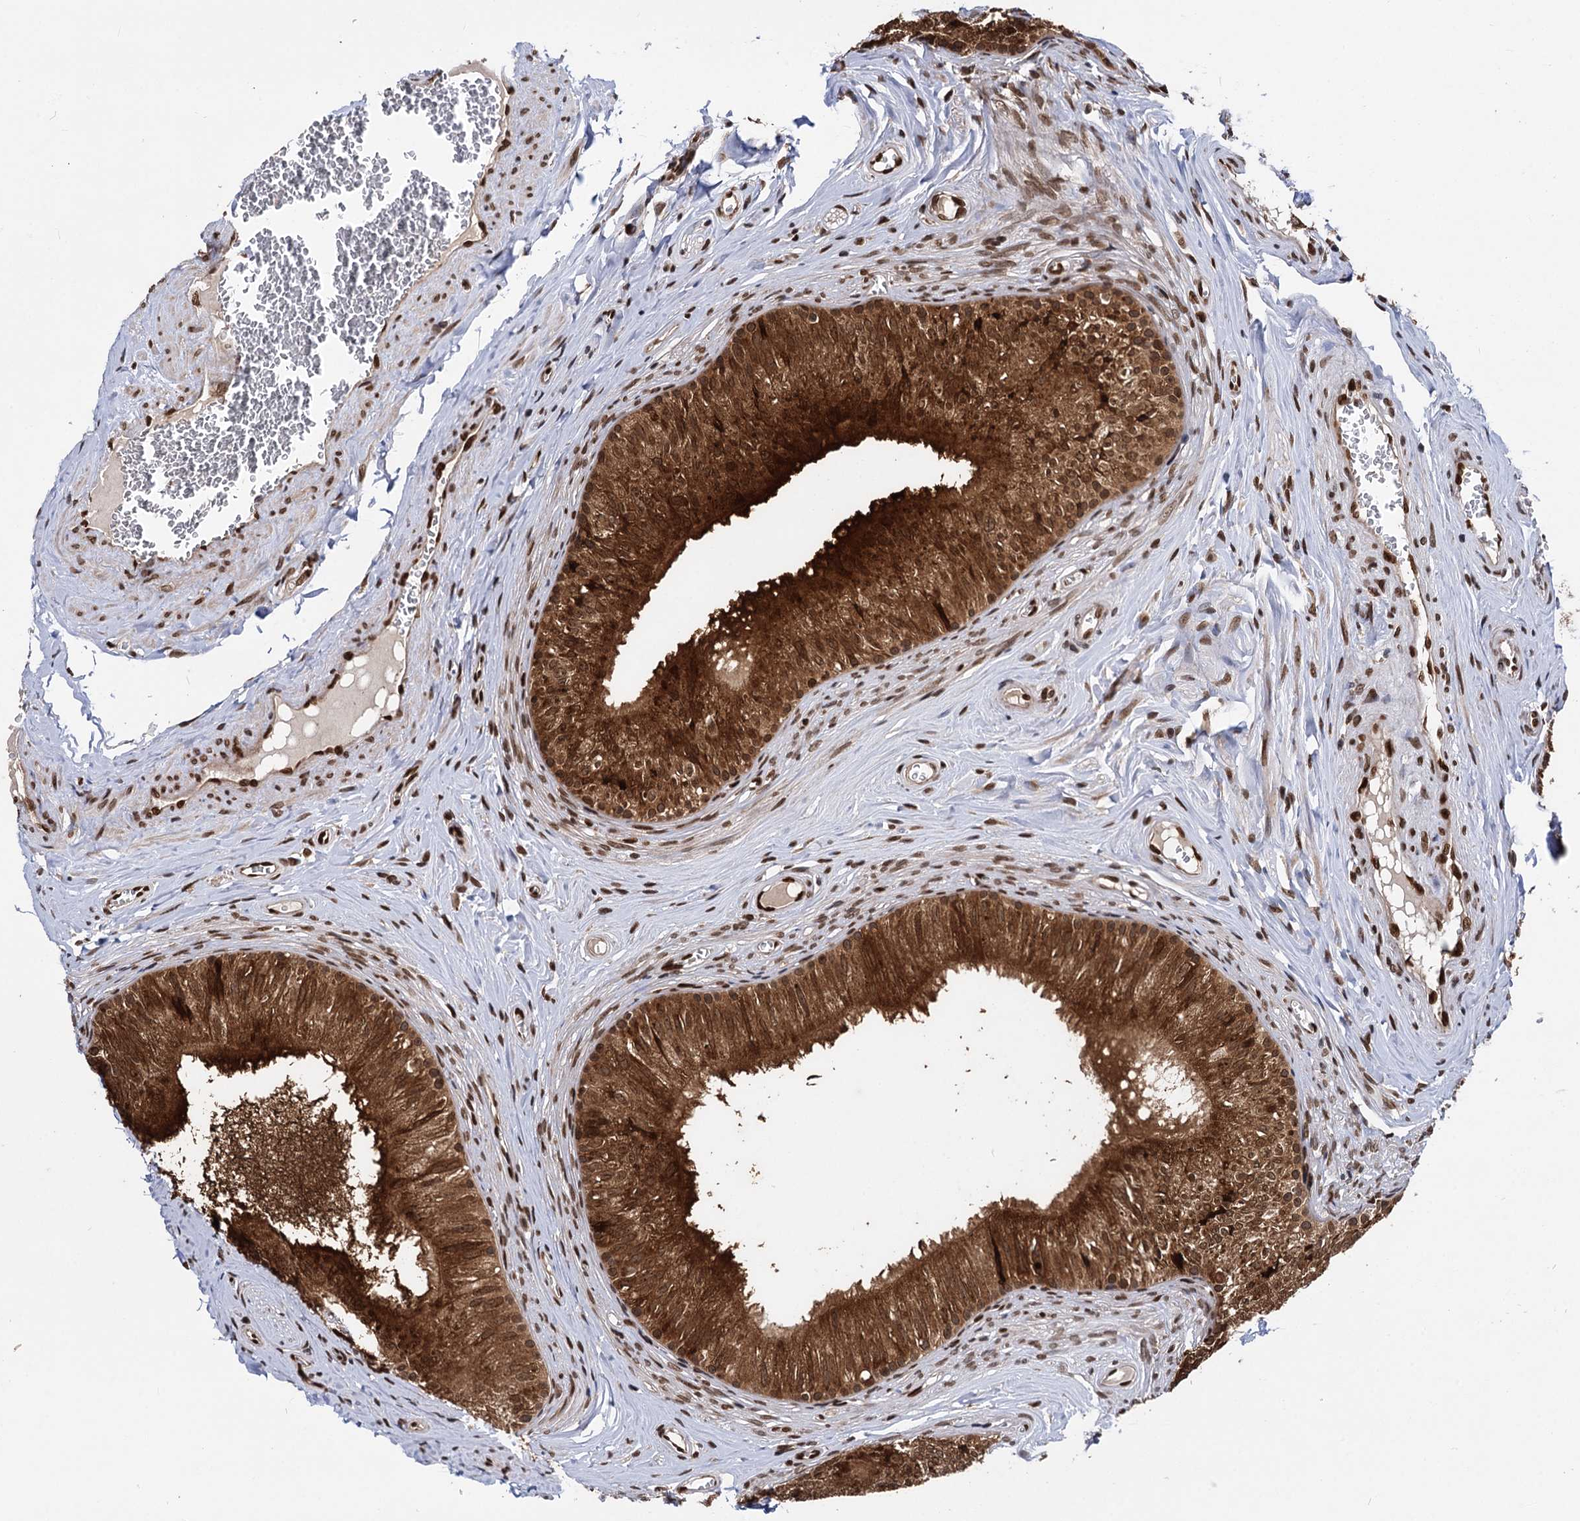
{"staining": {"intensity": "strong", "quantity": ">75%", "location": "cytoplasmic/membranous,nuclear"}, "tissue": "epididymis", "cell_type": "Glandular cells", "image_type": "normal", "snomed": [{"axis": "morphology", "description": "Normal tissue, NOS"}, {"axis": "topography", "description": "Epididymis"}], "caption": "Approximately >75% of glandular cells in normal human epididymis show strong cytoplasmic/membranous,nuclear protein positivity as visualized by brown immunohistochemical staining.", "gene": "MESD", "patient": {"sex": "male", "age": 46}}